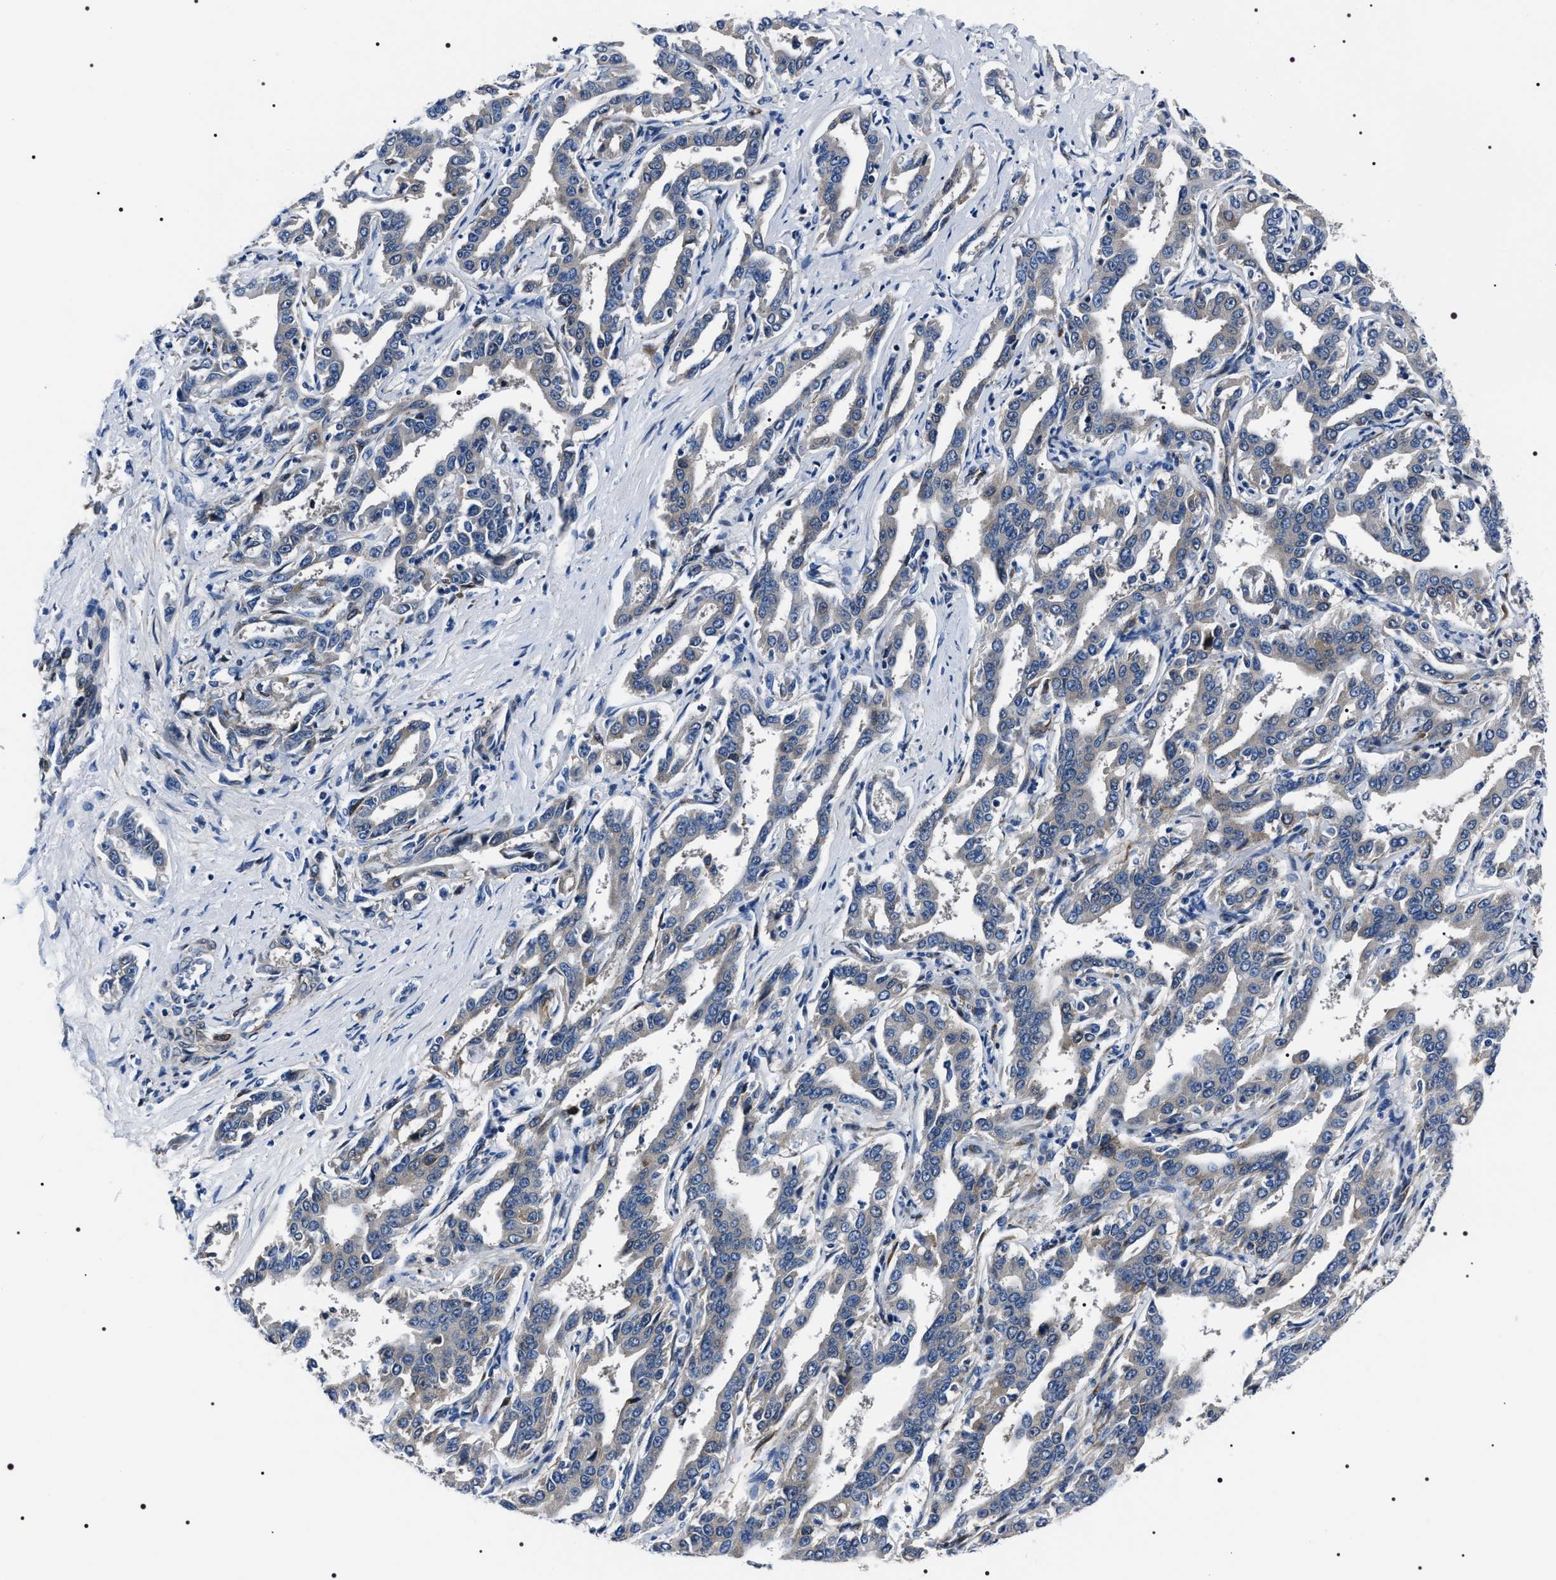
{"staining": {"intensity": "negative", "quantity": "none", "location": "none"}, "tissue": "liver cancer", "cell_type": "Tumor cells", "image_type": "cancer", "snomed": [{"axis": "morphology", "description": "Cholangiocarcinoma"}, {"axis": "topography", "description": "Liver"}], "caption": "High power microscopy micrograph of an immunohistochemistry (IHC) histopathology image of liver cholangiocarcinoma, revealing no significant positivity in tumor cells.", "gene": "BAG2", "patient": {"sex": "male", "age": 59}}